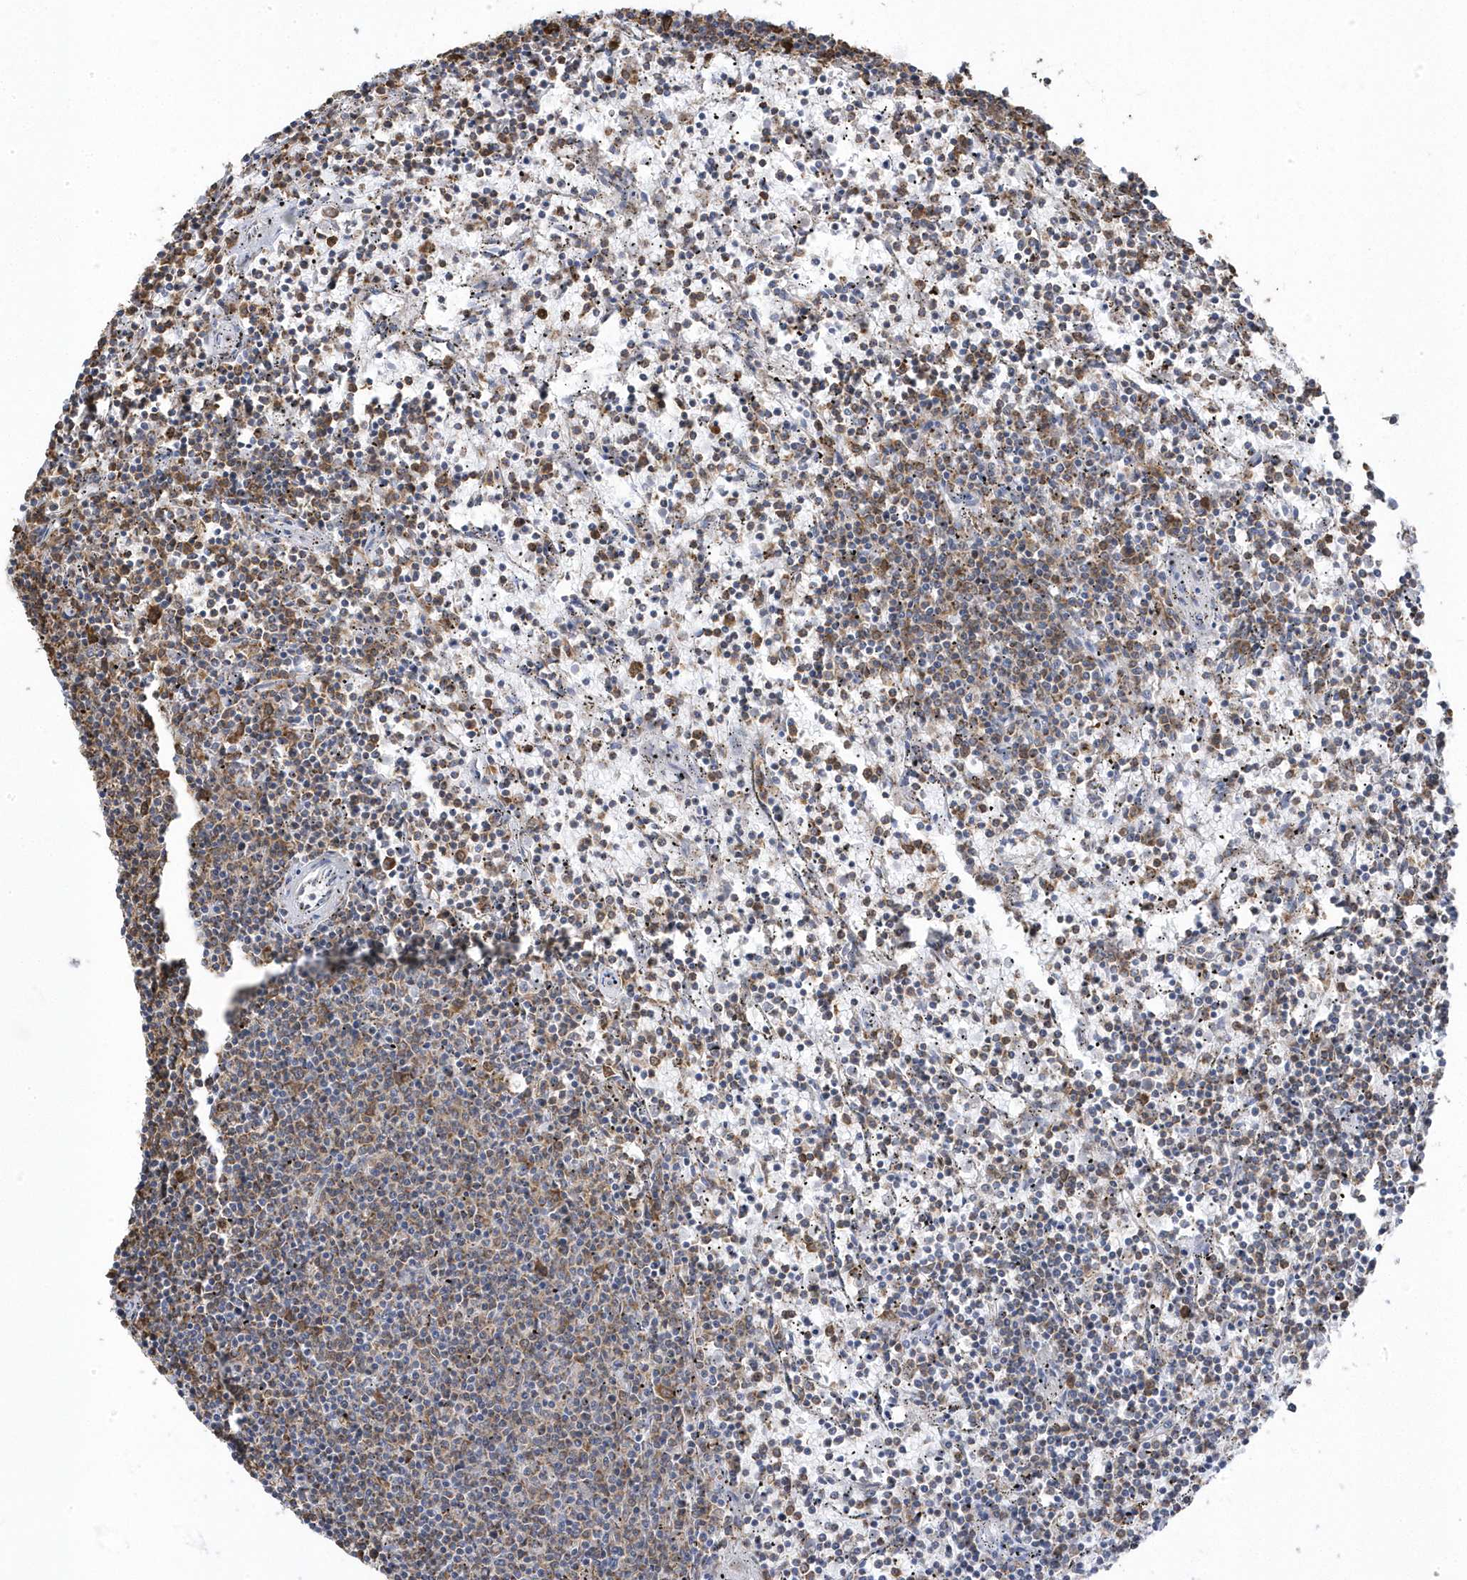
{"staining": {"intensity": "moderate", "quantity": "25%-75%", "location": "cytoplasmic/membranous"}, "tissue": "lymphoma", "cell_type": "Tumor cells", "image_type": "cancer", "snomed": [{"axis": "morphology", "description": "Malignant lymphoma, non-Hodgkin's type, Low grade"}, {"axis": "topography", "description": "Spleen"}], "caption": "A medium amount of moderate cytoplasmic/membranous expression is identified in approximately 25%-75% of tumor cells in low-grade malignant lymphoma, non-Hodgkin's type tissue.", "gene": "GTPBP8", "patient": {"sex": "female", "age": 50}}